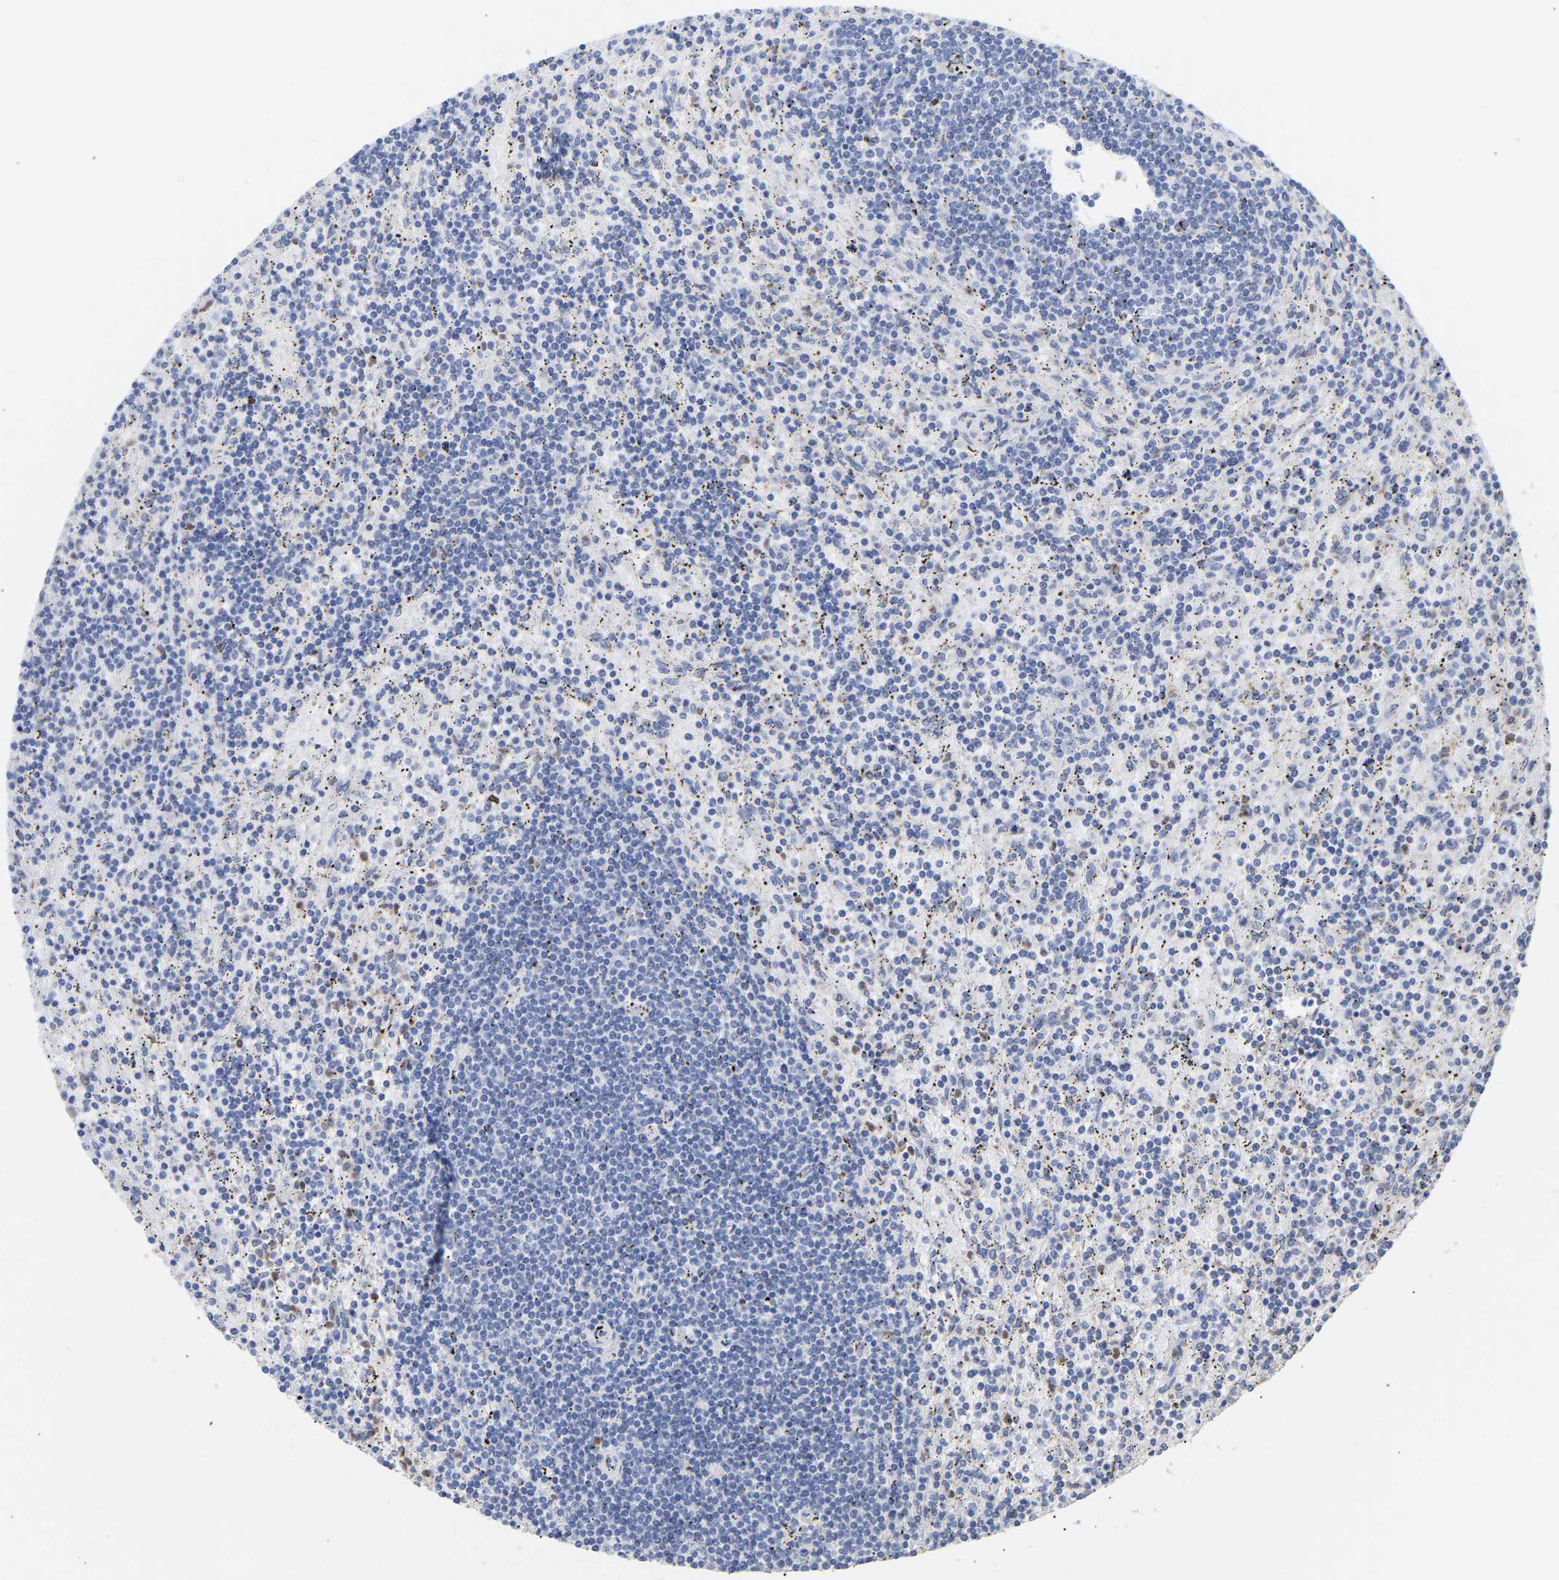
{"staining": {"intensity": "negative", "quantity": "none", "location": "none"}, "tissue": "lymphoma", "cell_type": "Tumor cells", "image_type": "cancer", "snomed": [{"axis": "morphology", "description": "Malignant lymphoma, non-Hodgkin's type, Low grade"}, {"axis": "topography", "description": "Spleen"}], "caption": "DAB immunohistochemical staining of malignant lymphoma, non-Hodgkin's type (low-grade) displays no significant positivity in tumor cells.", "gene": "AMPH", "patient": {"sex": "male", "age": 76}}